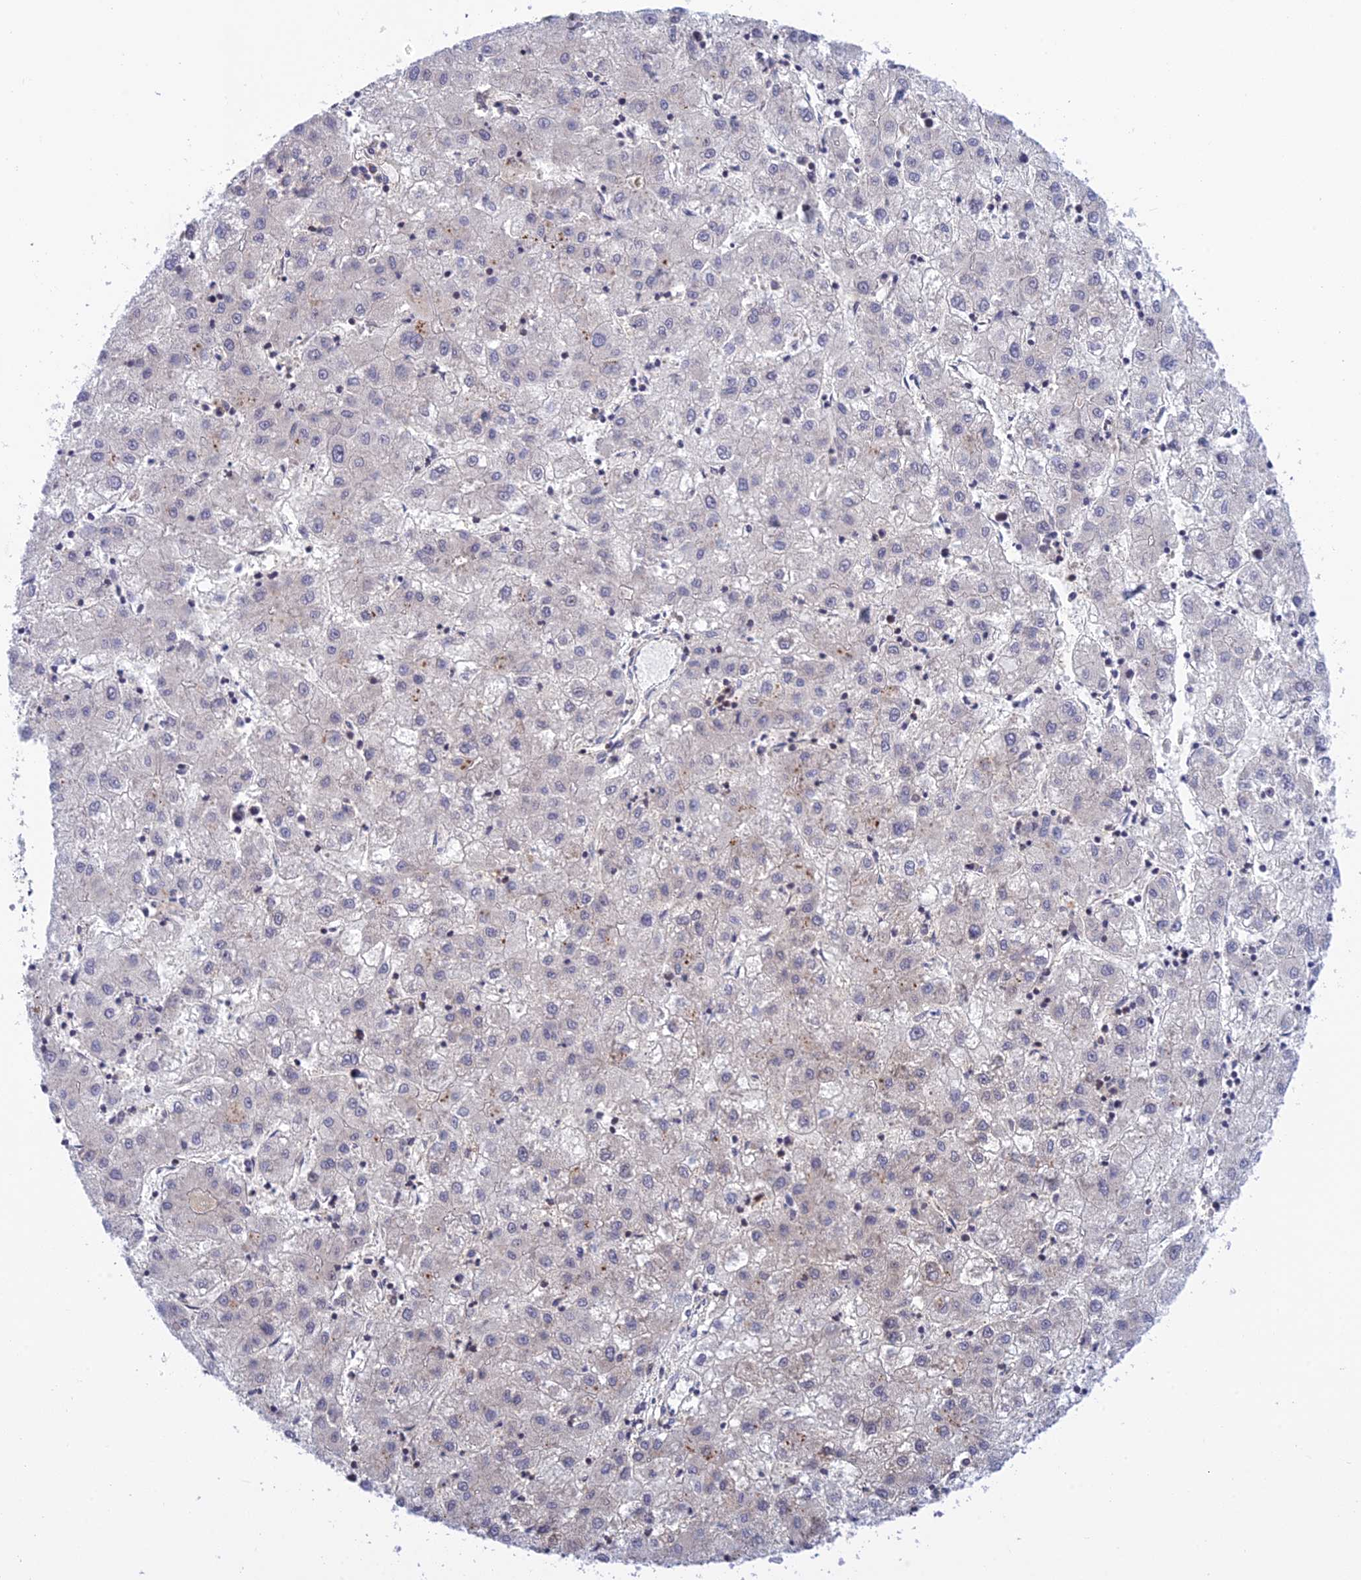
{"staining": {"intensity": "negative", "quantity": "none", "location": "none"}, "tissue": "liver cancer", "cell_type": "Tumor cells", "image_type": "cancer", "snomed": [{"axis": "morphology", "description": "Carcinoma, Hepatocellular, NOS"}, {"axis": "topography", "description": "Liver"}], "caption": "There is no significant expression in tumor cells of liver cancer (hepatocellular carcinoma).", "gene": "TCEA1", "patient": {"sex": "male", "age": 72}}